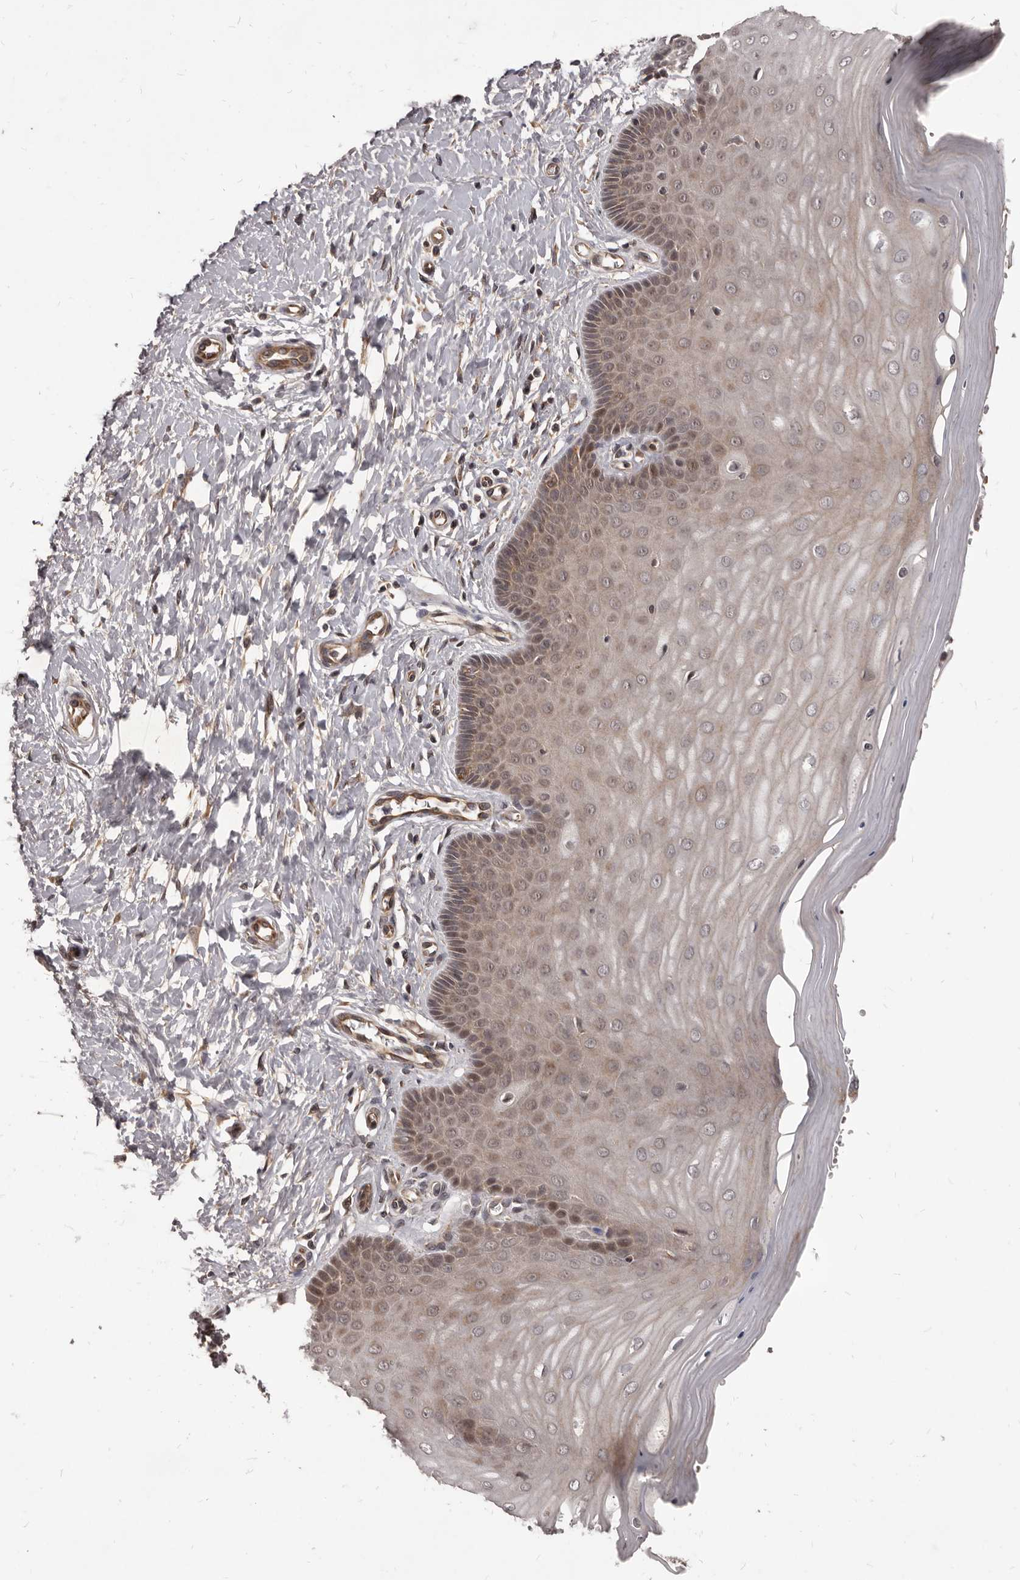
{"staining": {"intensity": "moderate", "quantity": ">75%", "location": "cytoplasmic/membranous"}, "tissue": "cervix", "cell_type": "Glandular cells", "image_type": "normal", "snomed": [{"axis": "morphology", "description": "Normal tissue, NOS"}, {"axis": "topography", "description": "Cervix"}], "caption": "Cervix stained with a brown dye demonstrates moderate cytoplasmic/membranous positive expression in approximately >75% of glandular cells.", "gene": "GABPB2", "patient": {"sex": "female", "age": 55}}